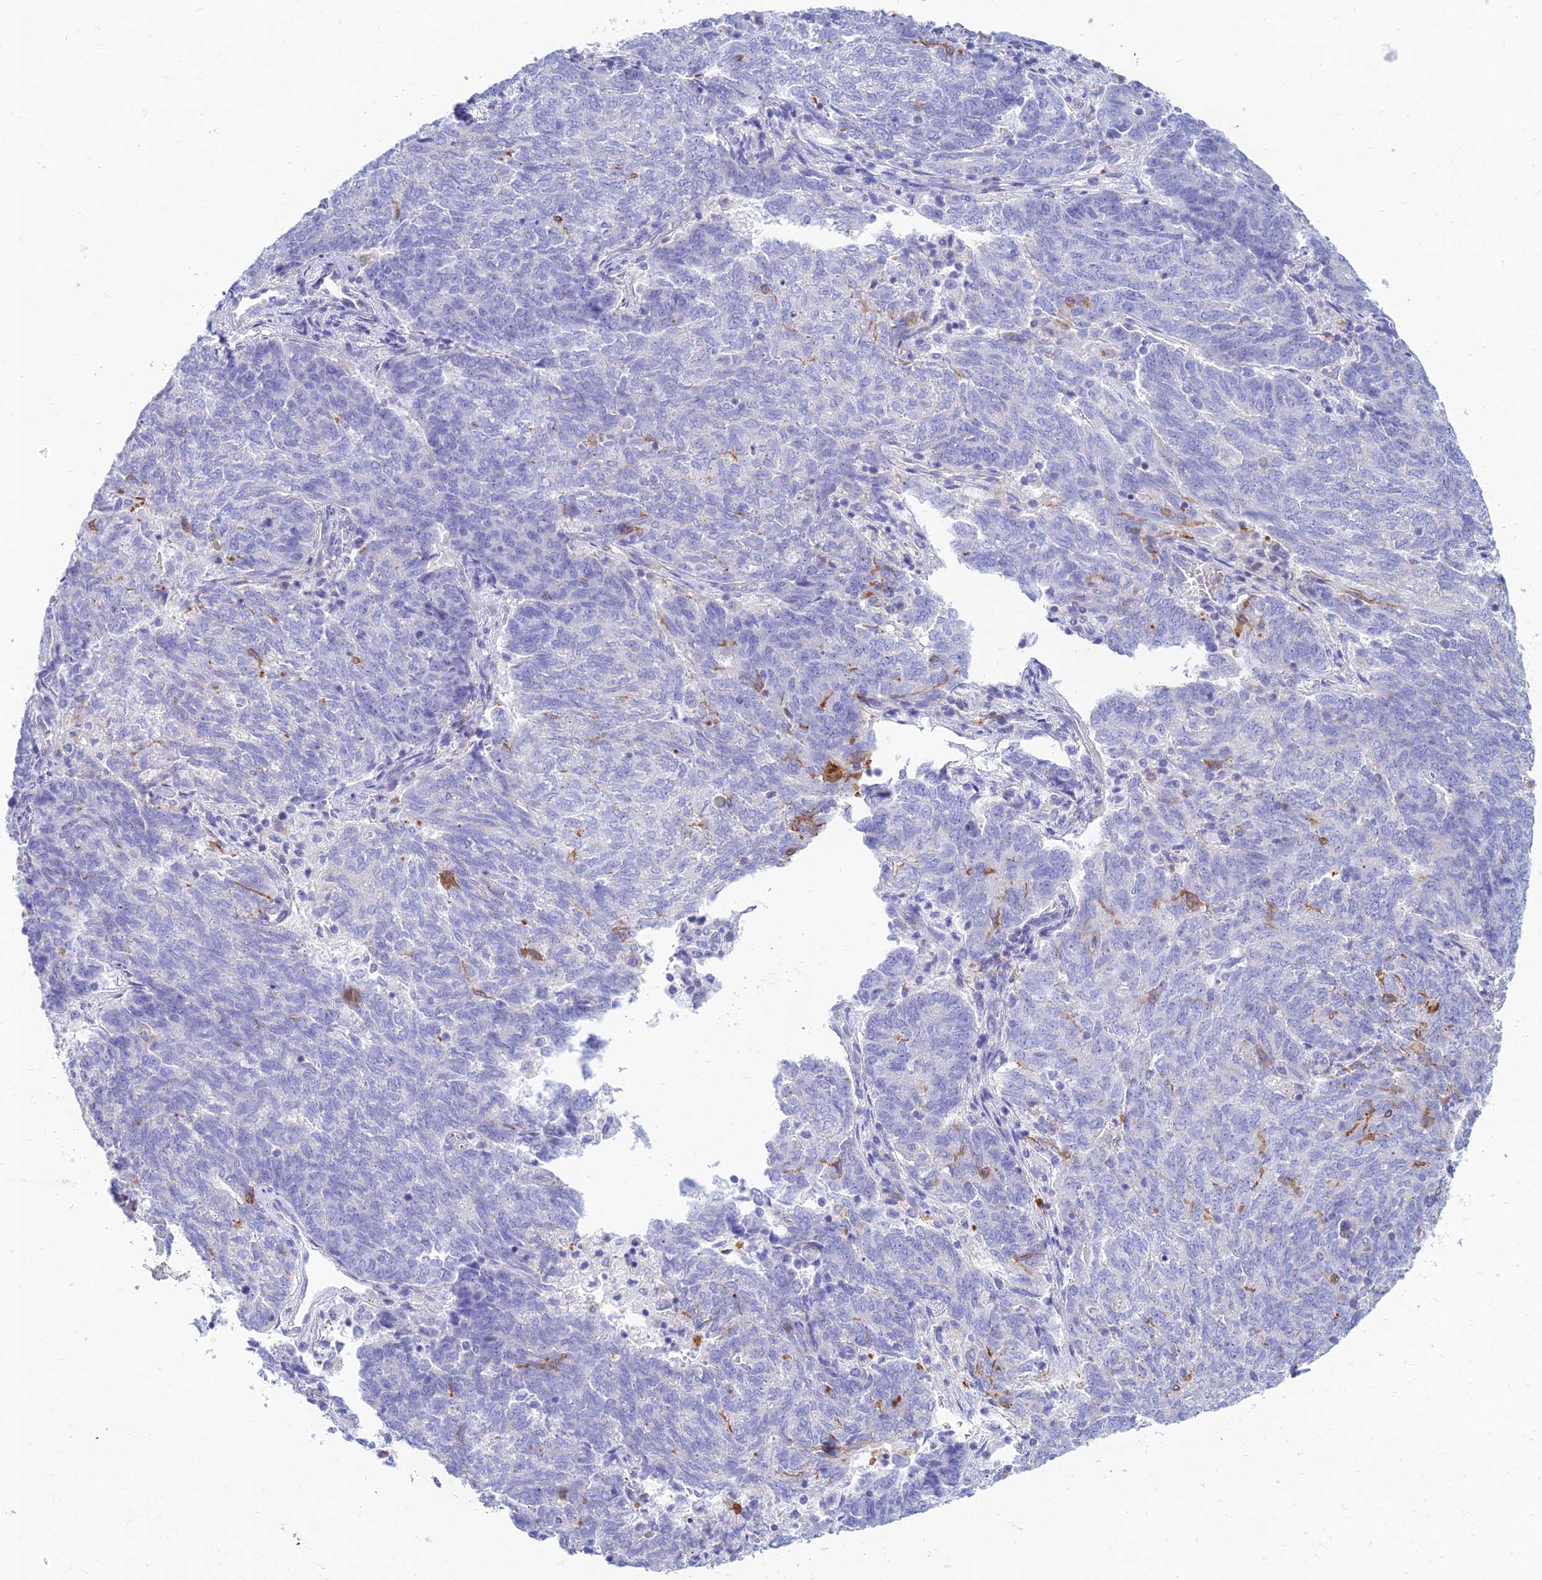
{"staining": {"intensity": "negative", "quantity": "none", "location": "none"}, "tissue": "endometrial cancer", "cell_type": "Tumor cells", "image_type": "cancer", "snomed": [{"axis": "morphology", "description": "Adenocarcinoma, NOS"}, {"axis": "topography", "description": "Endometrium"}], "caption": "Protein analysis of endometrial cancer (adenocarcinoma) displays no significant expression in tumor cells.", "gene": "STRN4", "patient": {"sex": "female", "age": 80}}